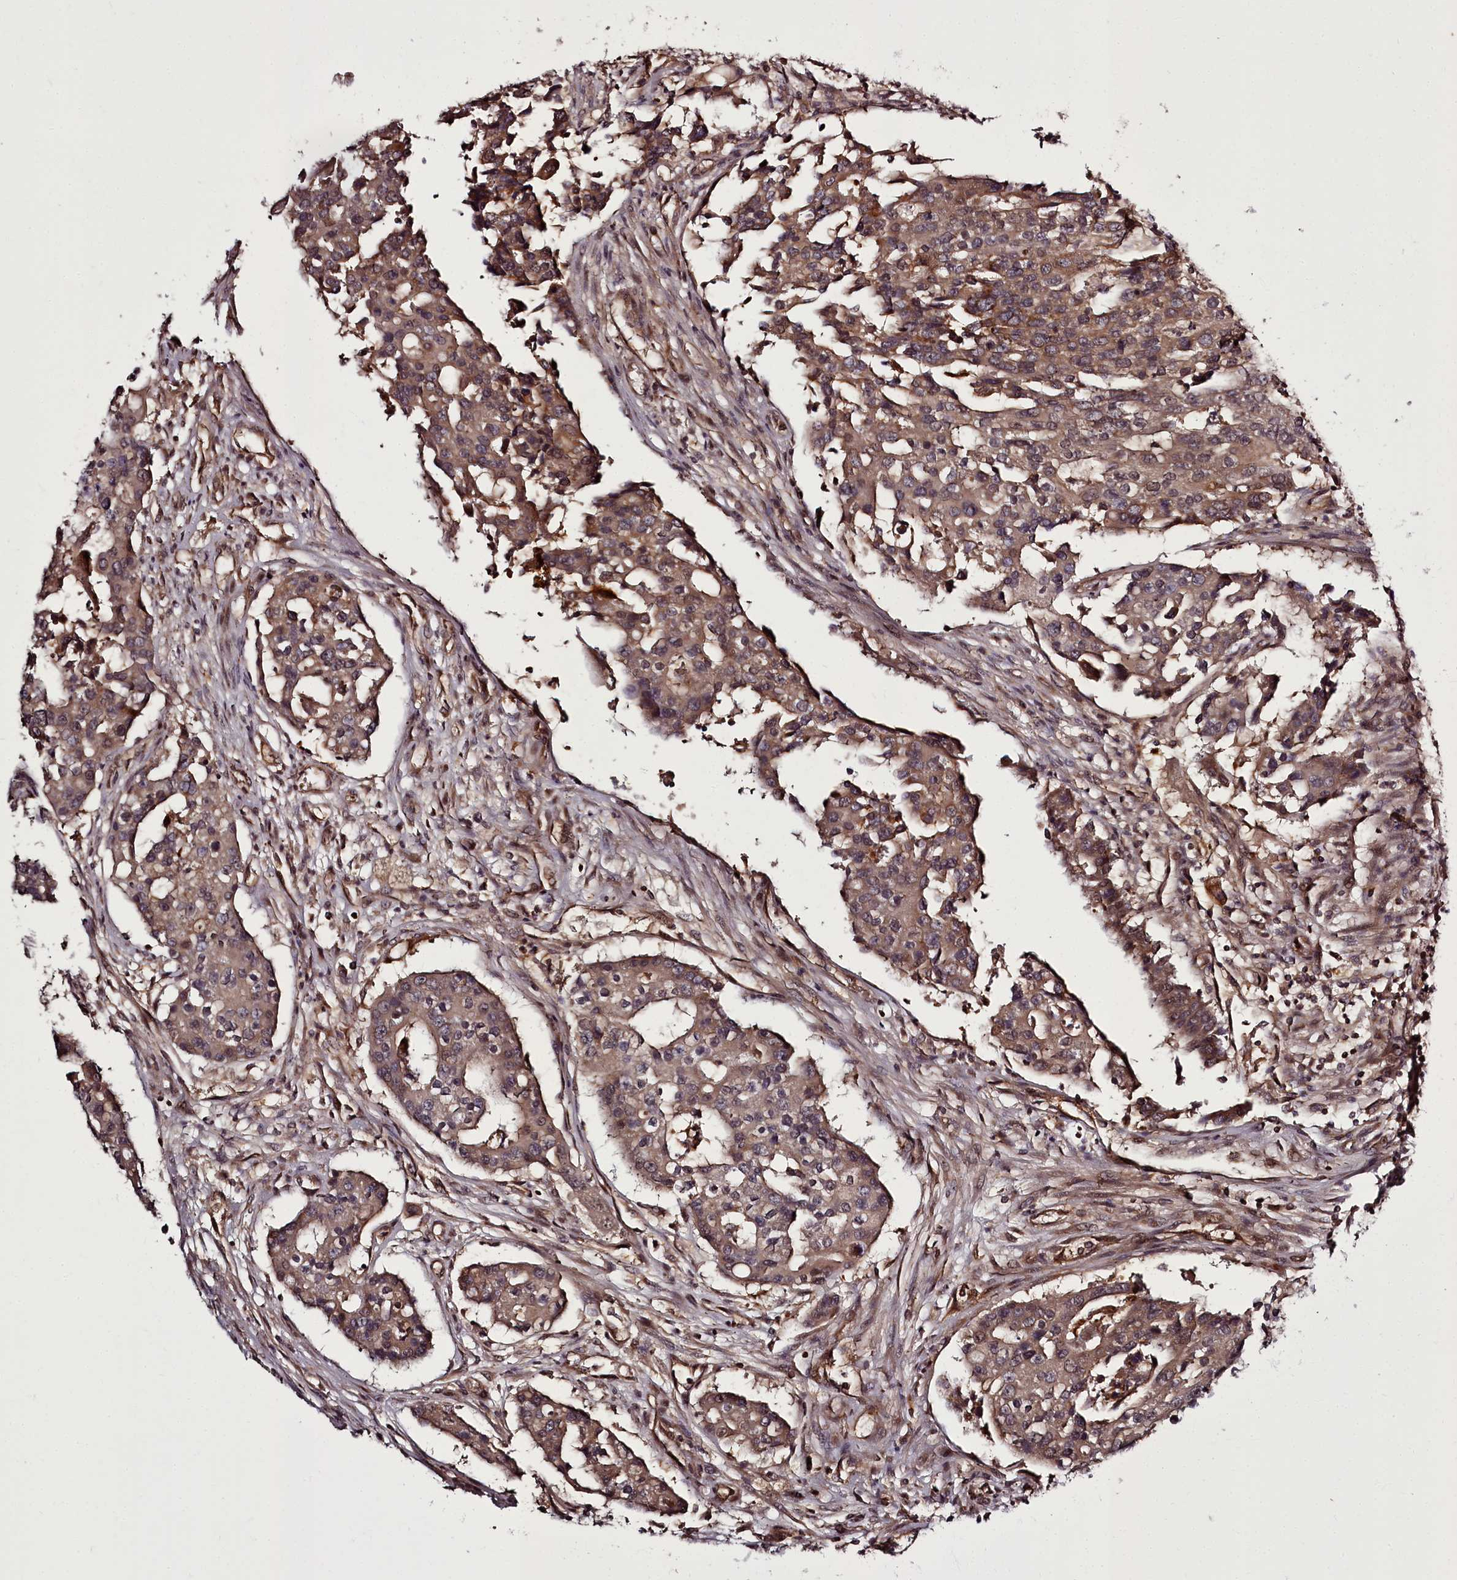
{"staining": {"intensity": "moderate", "quantity": ">75%", "location": "cytoplasmic/membranous,nuclear"}, "tissue": "colorectal cancer", "cell_type": "Tumor cells", "image_type": "cancer", "snomed": [{"axis": "morphology", "description": "Adenocarcinoma, NOS"}, {"axis": "topography", "description": "Colon"}], "caption": "A medium amount of moderate cytoplasmic/membranous and nuclear expression is present in approximately >75% of tumor cells in adenocarcinoma (colorectal) tissue. Nuclei are stained in blue.", "gene": "PCBP2", "patient": {"sex": "male", "age": 77}}